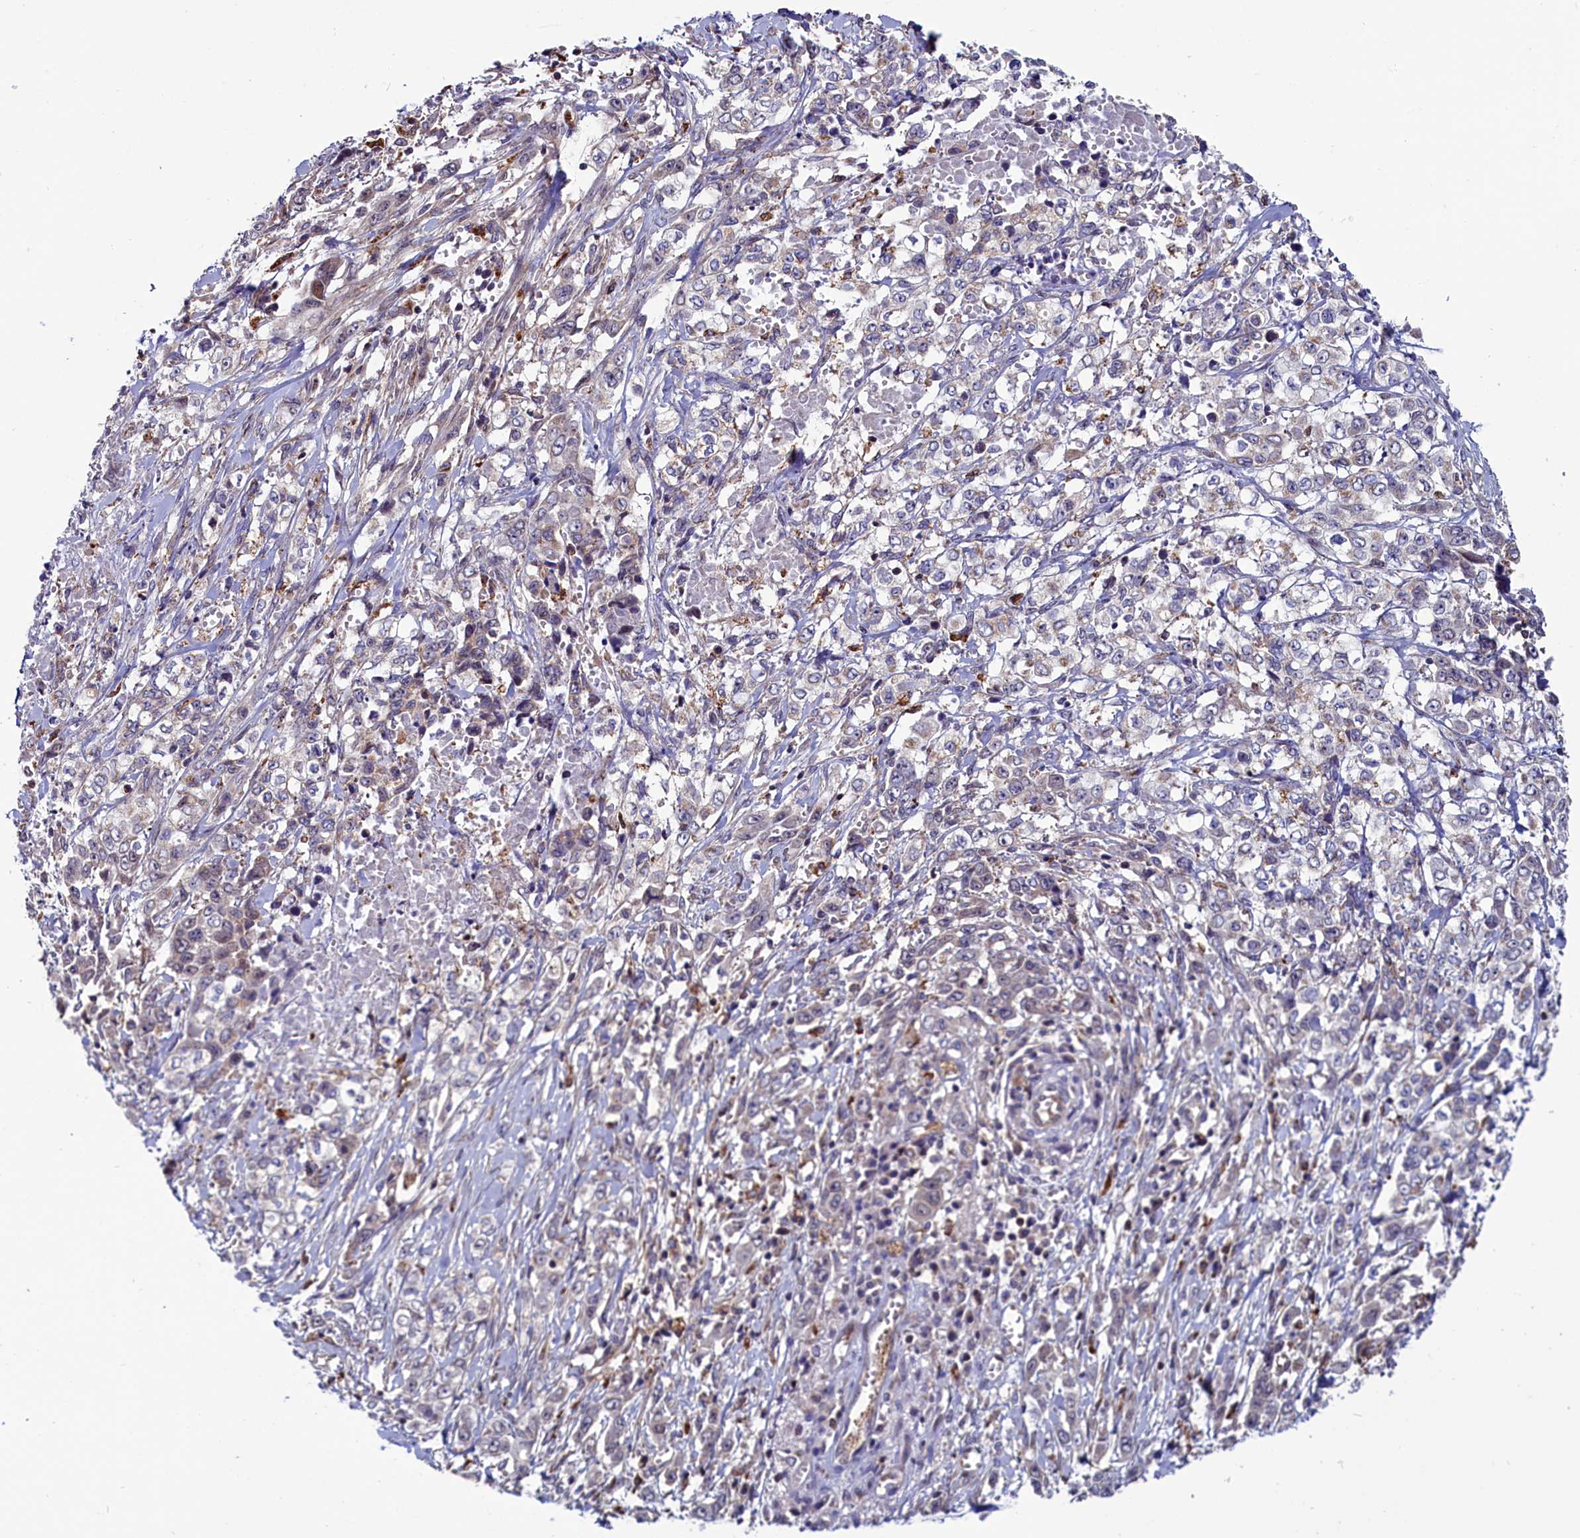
{"staining": {"intensity": "negative", "quantity": "none", "location": "none"}, "tissue": "stomach cancer", "cell_type": "Tumor cells", "image_type": "cancer", "snomed": [{"axis": "morphology", "description": "Adenocarcinoma, NOS"}, {"axis": "topography", "description": "Stomach, upper"}], "caption": "Tumor cells are negative for protein expression in human stomach cancer. (DAB (3,3'-diaminobenzidine) IHC, high magnification).", "gene": "CIAPIN1", "patient": {"sex": "male", "age": 62}}